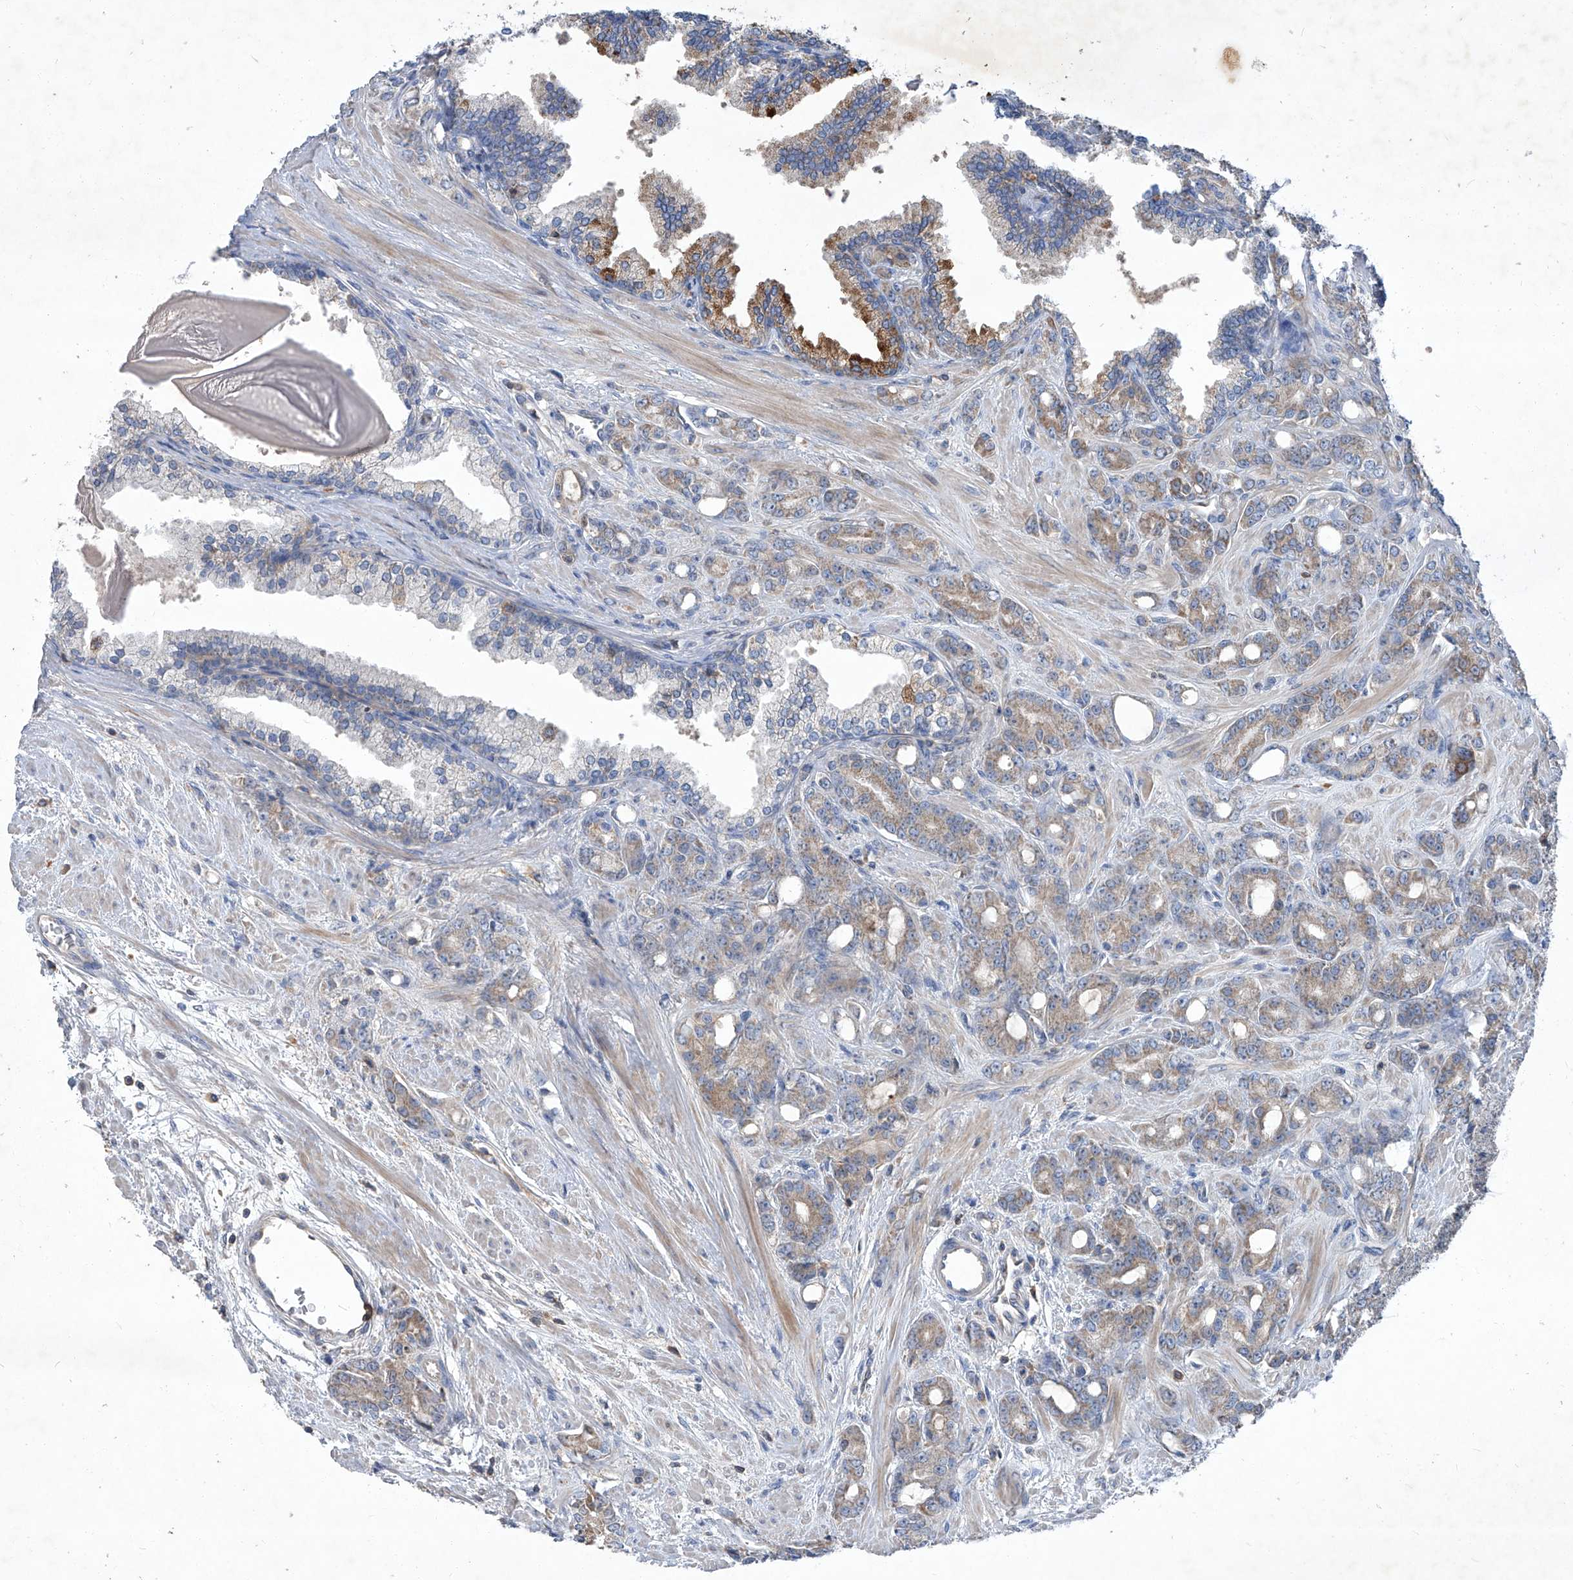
{"staining": {"intensity": "weak", "quantity": ">75%", "location": "cytoplasmic/membranous"}, "tissue": "prostate cancer", "cell_type": "Tumor cells", "image_type": "cancer", "snomed": [{"axis": "morphology", "description": "Adenocarcinoma, High grade"}, {"axis": "topography", "description": "Prostate"}], "caption": "Protein analysis of prostate cancer tissue displays weak cytoplasmic/membranous expression in approximately >75% of tumor cells.", "gene": "EPHA8", "patient": {"sex": "male", "age": 62}}